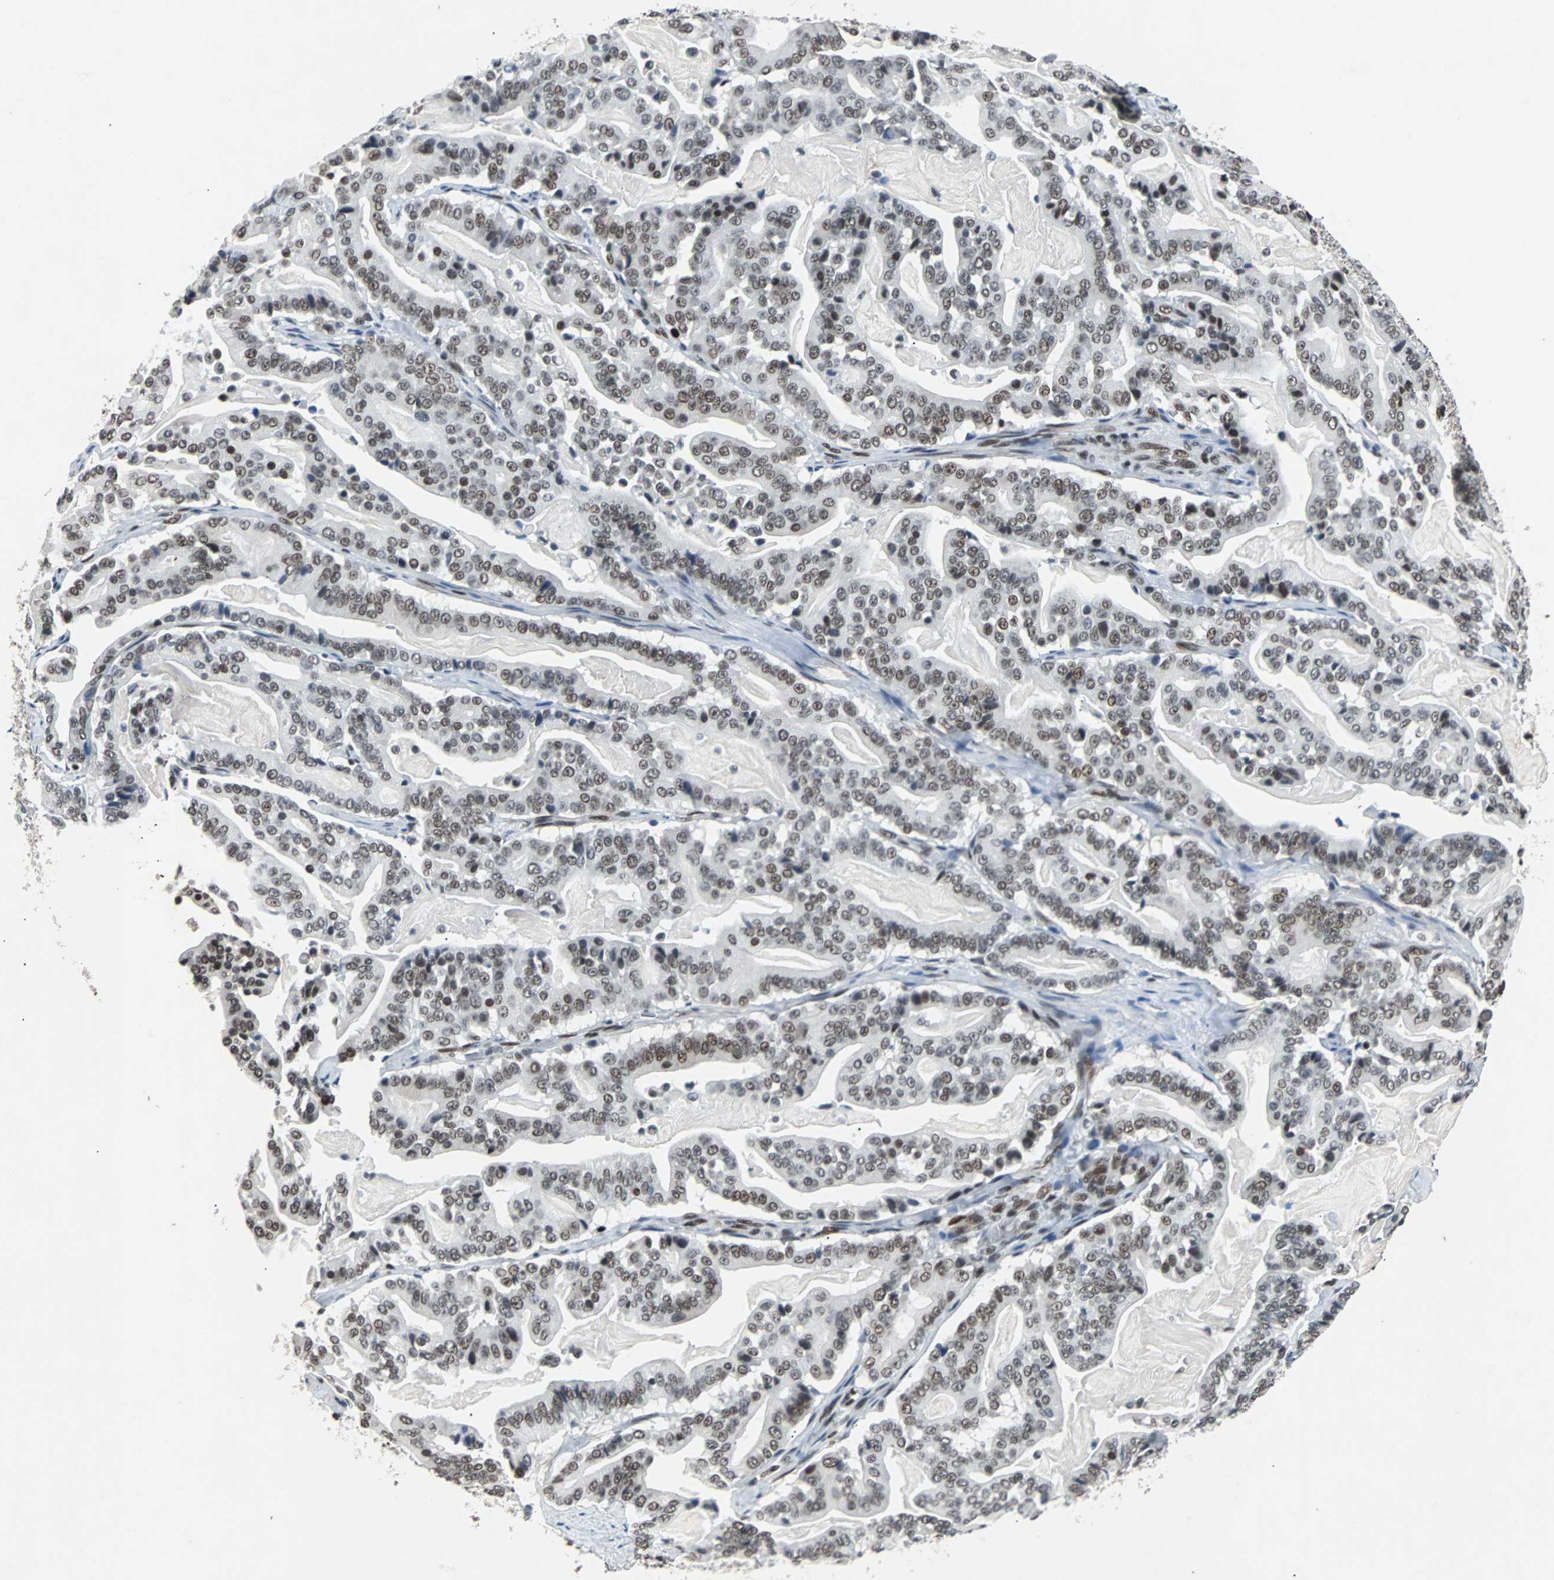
{"staining": {"intensity": "moderate", "quantity": ">75%", "location": "nuclear"}, "tissue": "pancreatic cancer", "cell_type": "Tumor cells", "image_type": "cancer", "snomed": [{"axis": "morphology", "description": "Adenocarcinoma, NOS"}, {"axis": "topography", "description": "Pancreas"}], "caption": "Protein expression by immunohistochemistry (IHC) reveals moderate nuclear expression in about >75% of tumor cells in pancreatic adenocarcinoma.", "gene": "GATAD2A", "patient": {"sex": "male", "age": 63}}